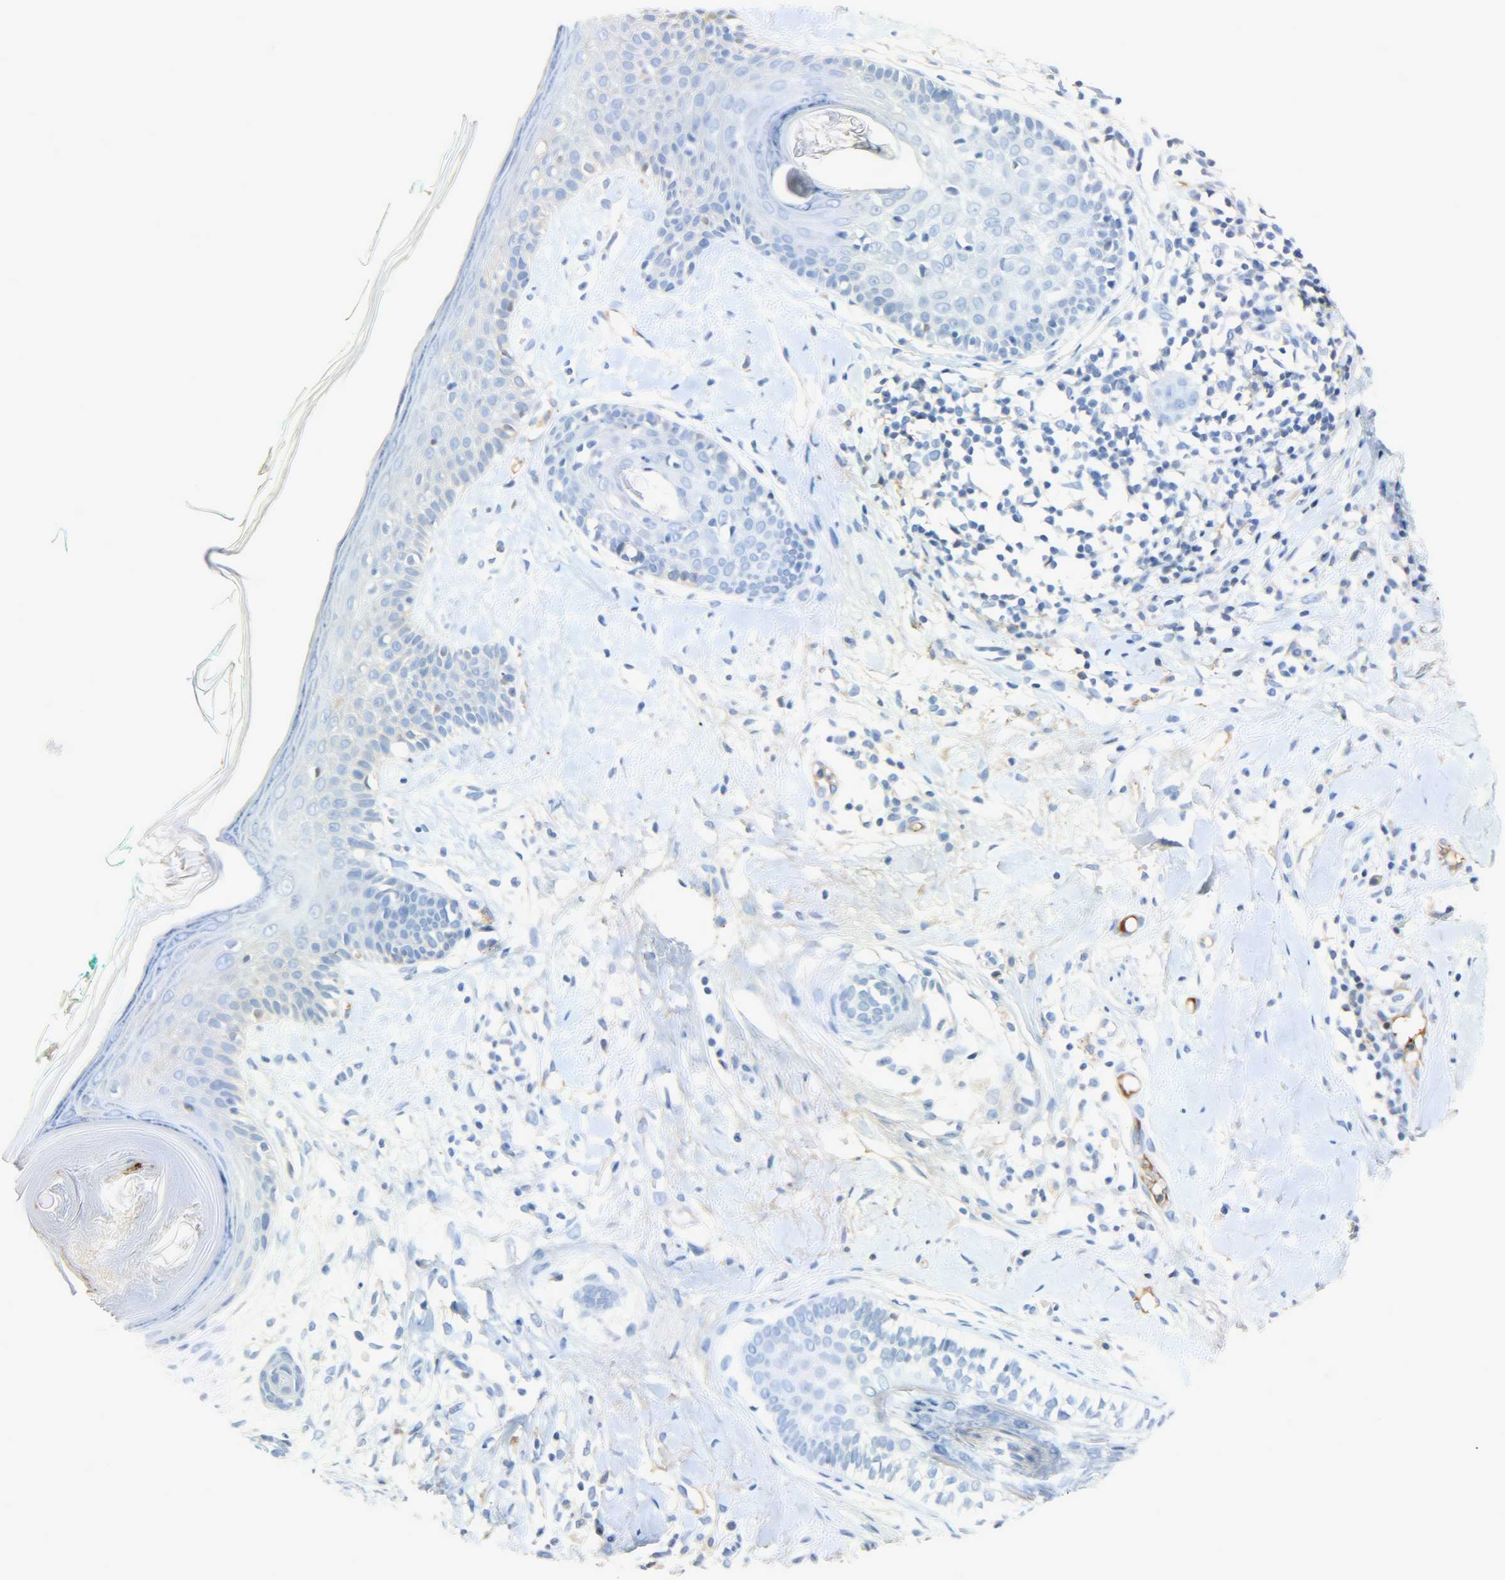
{"staining": {"intensity": "negative", "quantity": "none", "location": "none"}, "tissue": "skin cancer", "cell_type": "Tumor cells", "image_type": "cancer", "snomed": [{"axis": "morphology", "description": "Basal cell carcinoma"}, {"axis": "topography", "description": "Skin"}], "caption": "DAB (3,3'-diaminobenzidine) immunohistochemical staining of skin cancer shows no significant expression in tumor cells. (DAB immunohistochemistry, high magnification).", "gene": "CRP", "patient": {"sex": "female", "age": 58}}